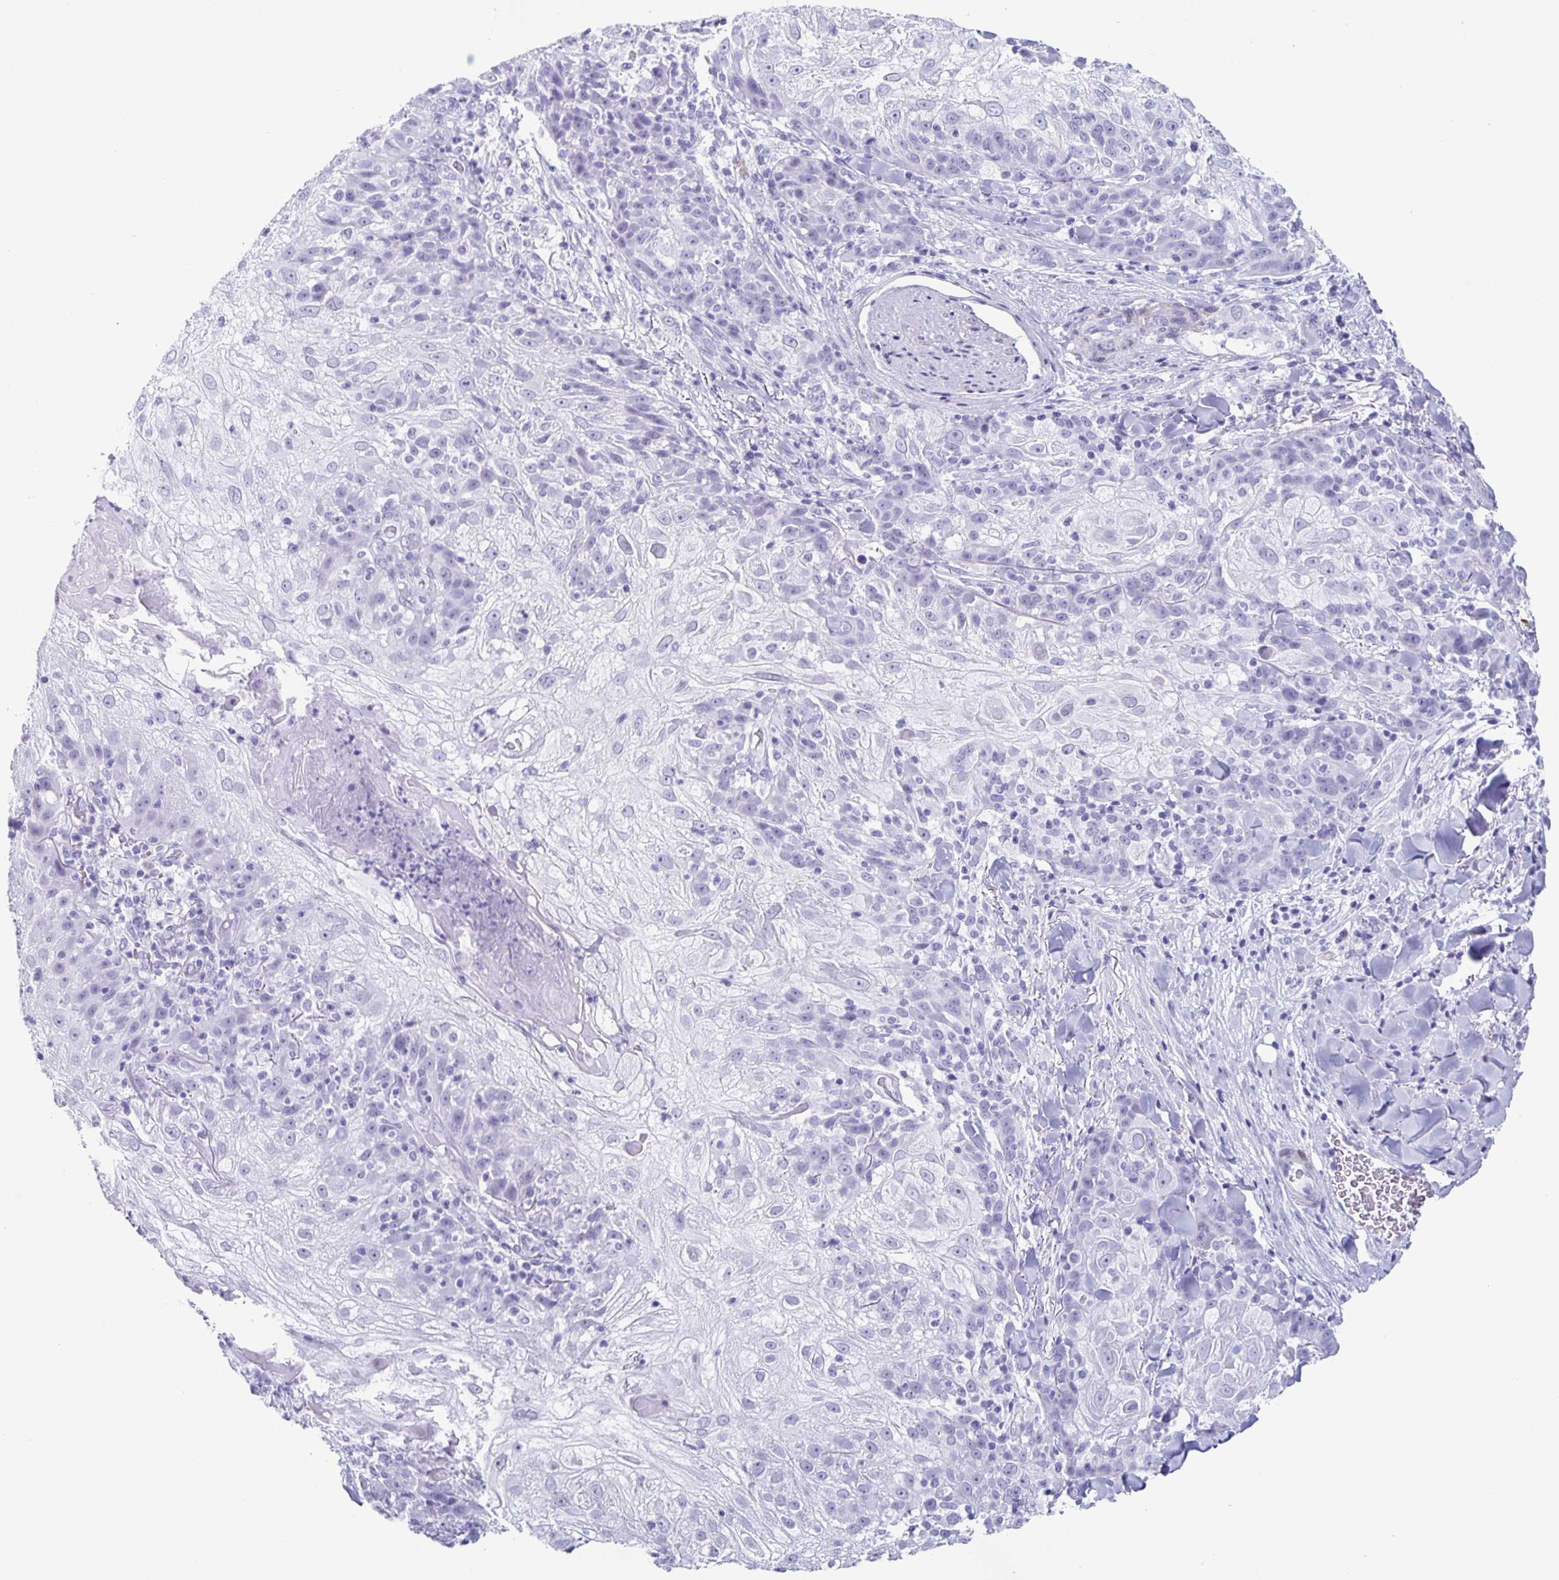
{"staining": {"intensity": "negative", "quantity": "none", "location": "none"}, "tissue": "skin cancer", "cell_type": "Tumor cells", "image_type": "cancer", "snomed": [{"axis": "morphology", "description": "Normal tissue, NOS"}, {"axis": "morphology", "description": "Squamous cell carcinoma, NOS"}, {"axis": "topography", "description": "Skin"}], "caption": "Immunohistochemical staining of skin cancer (squamous cell carcinoma) demonstrates no significant expression in tumor cells. The staining was performed using DAB to visualize the protein expression in brown, while the nuclei were stained in blue with hematoxylin (Magnification: 20x).", "gene": "TPPP", "patient": {"sex": "female", "age": 83}}